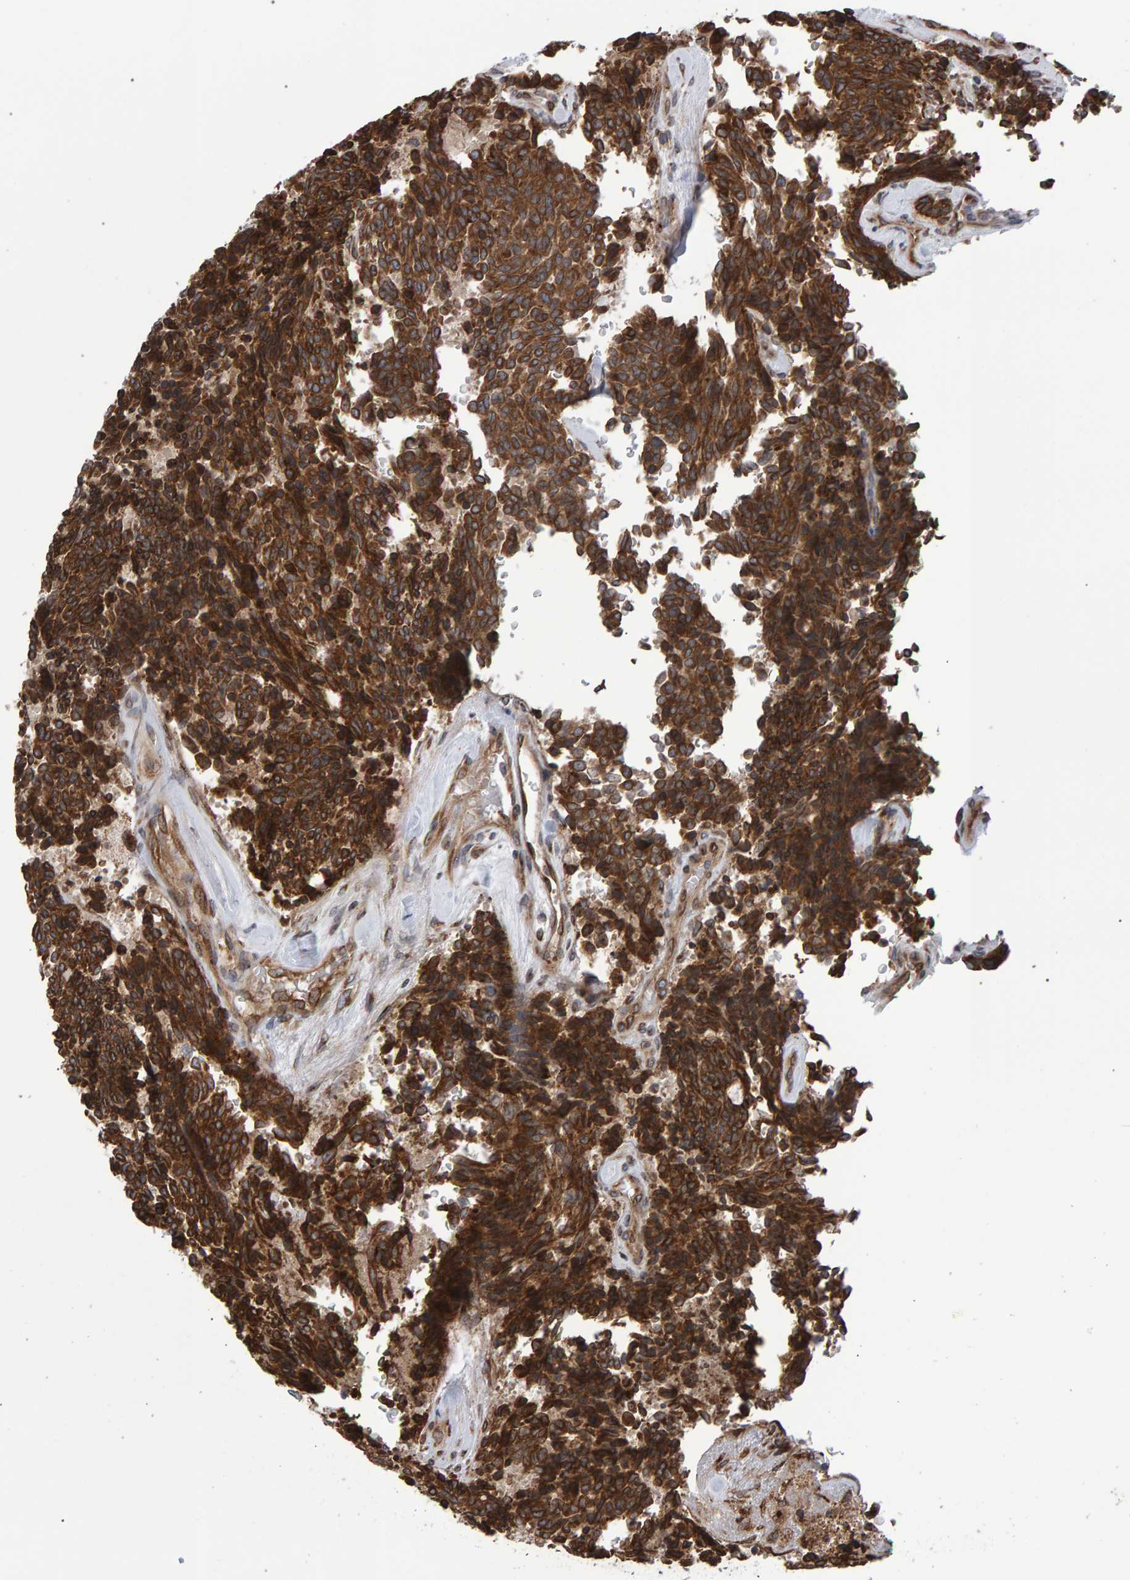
{"staining": {"intensity": "strong", "quantity": ">75%", "location": "cytoplasmic/membranous"}, "tissue": "carcinoid", "cell_type": "Tumor cells", "image_type": "cancer", "snomed": [{"axis": "morphology", "description": "Carcinoid, malignant, NOS"}, {"axis": "topography", "description": "Pancreas"}], "caption": "Immunohistochemical staining of carcinoid (malignant) demonstrates high levels of strong cytoplasmic/membranous protein staining in about >75% of tumor cells.", "gene": "FAM117A", "patient": {"sex": "female", "age": 54}}